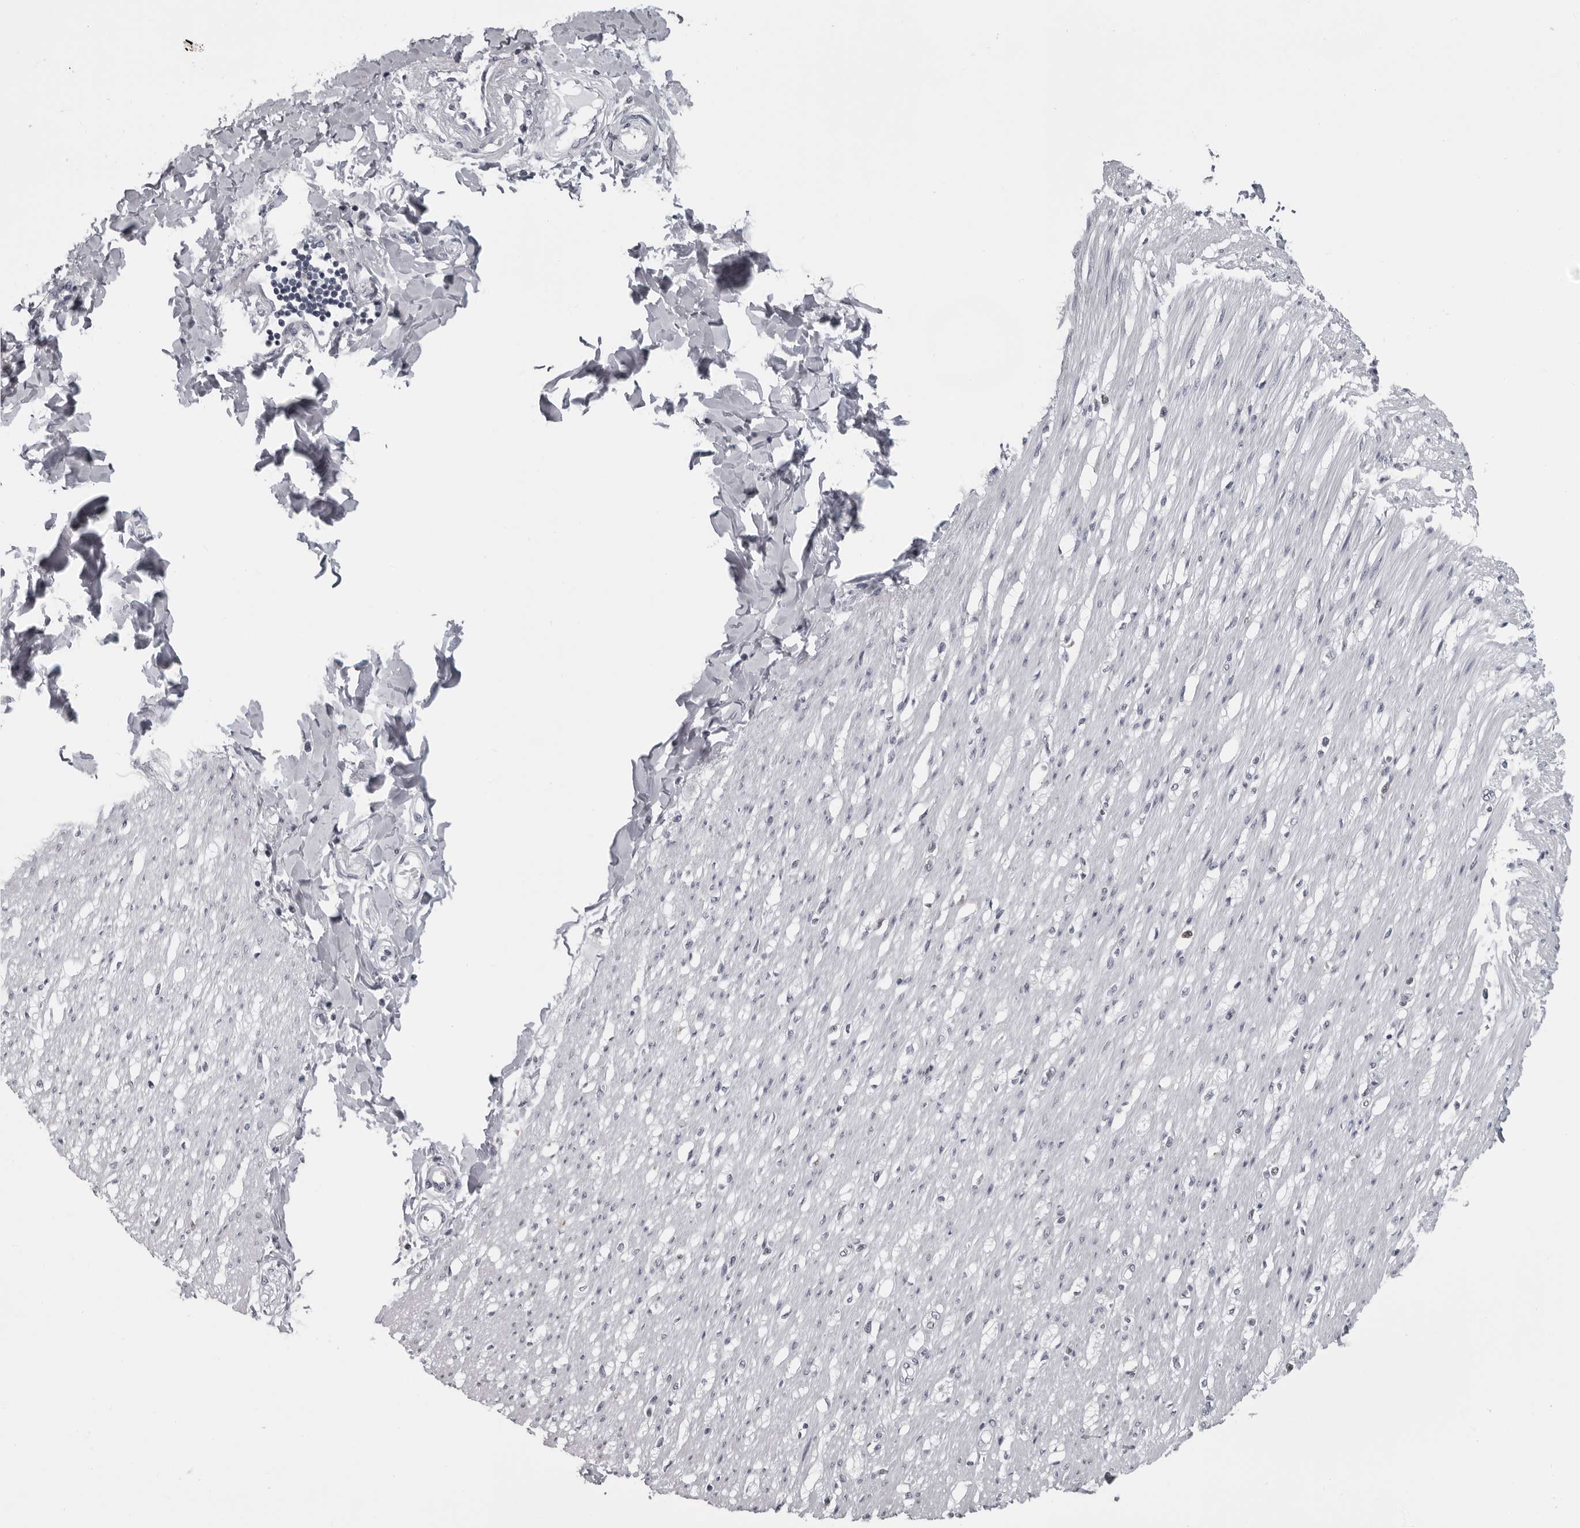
{"staining": {"intensity": "negative", "quantity": "none", "location": "none"}, "tissue": "smooth muscle", "cell_type": "Smooth muscle cells", "image_type": "normal", "snomed": [{"axis": "morphology", "description": "Normal tissue, NOS"}, {"axis": "morphology", "description": "Adenocarcinoma, NOS"}, {"axis": "topography", "description": "Colon"}, {"axis": "topography", "description": "Peripheral nerve tissue"}], "caption": "Immunohistochemical staining of unremarkable smooth muscle reveals no significant staining in smooth muscle cells.", "gene": "LZIC", "patient": {"sex": "male", "age": 14}}